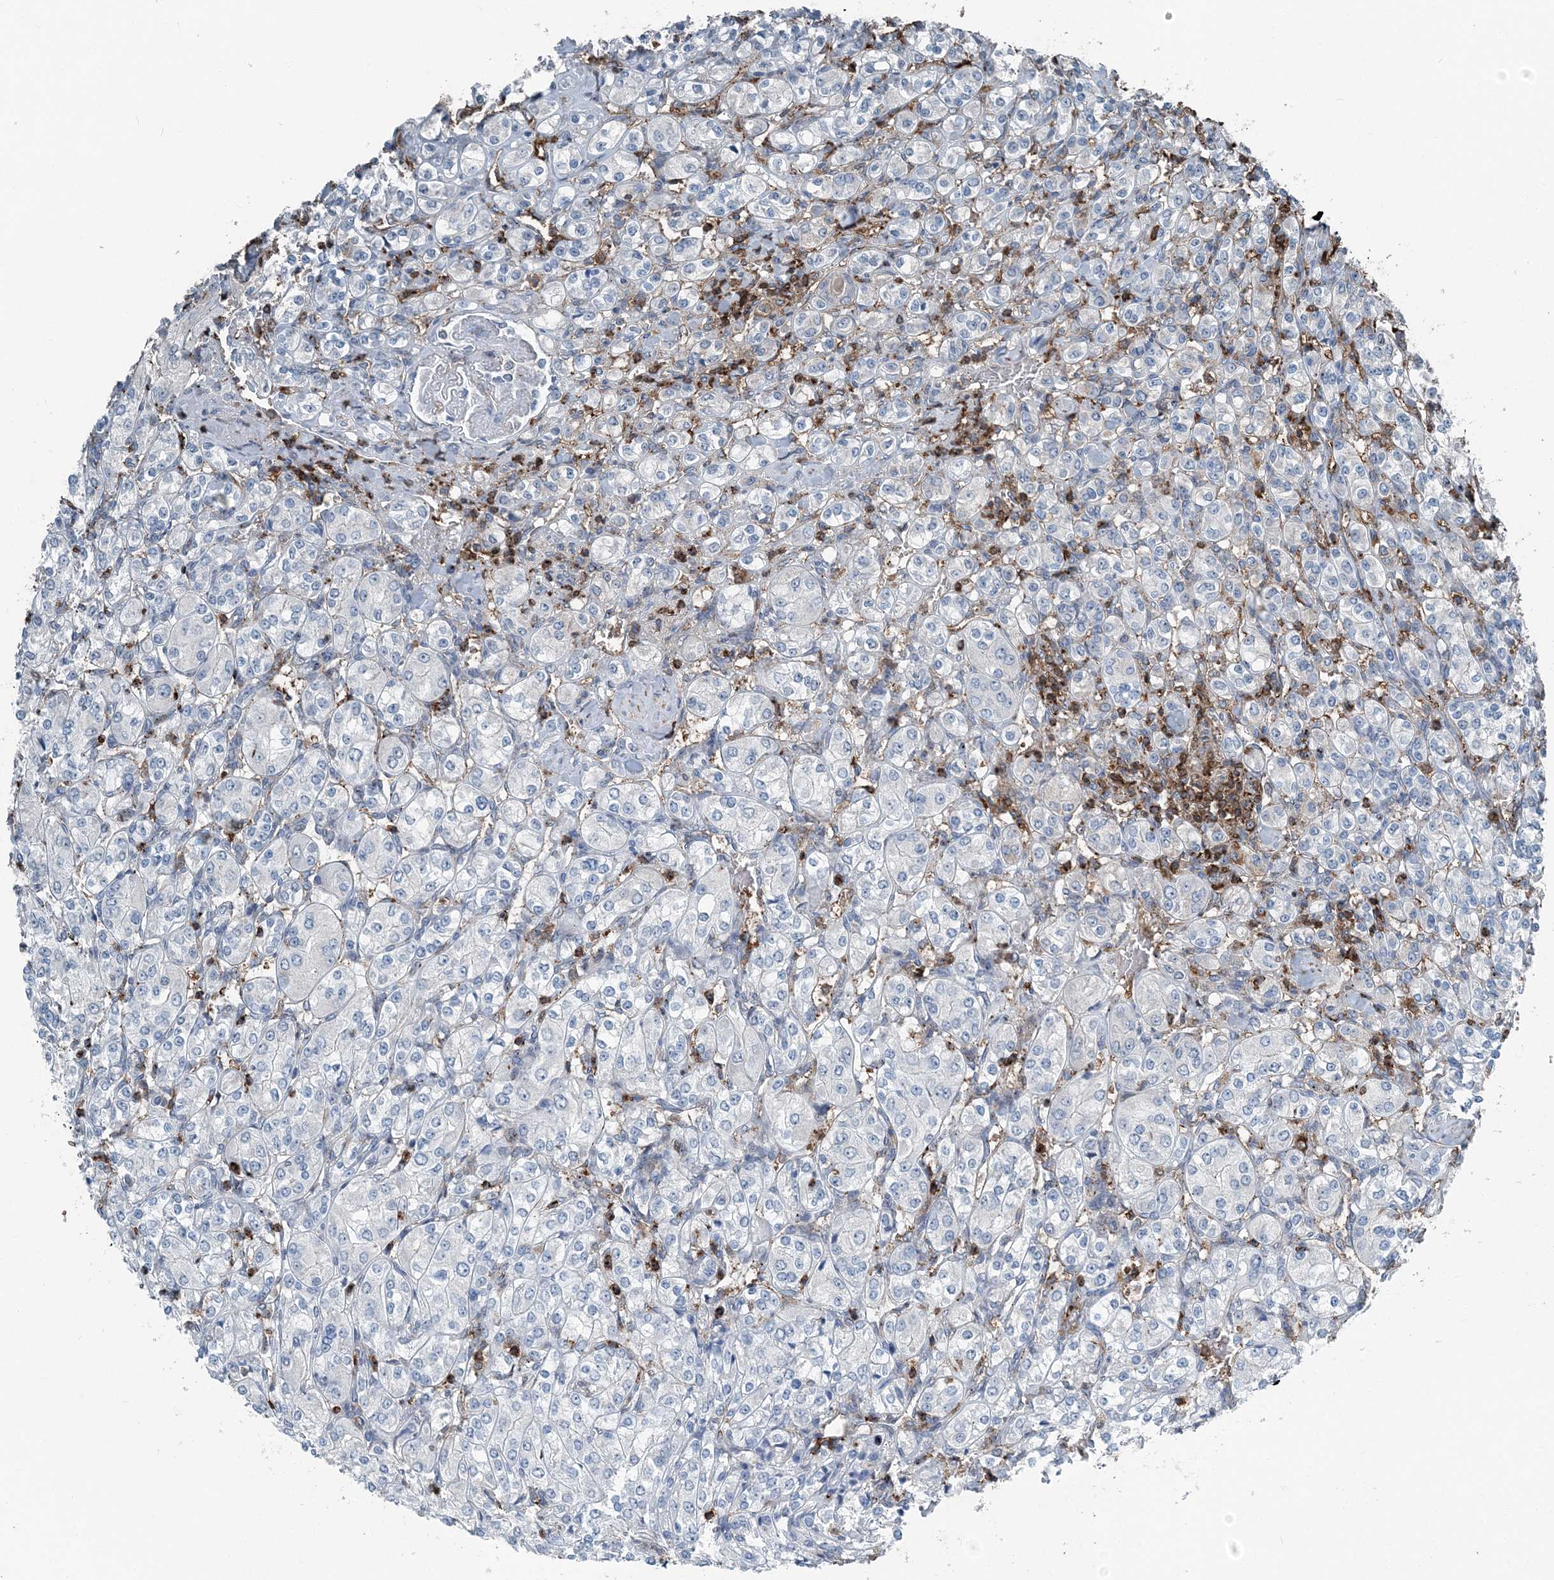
{"staining": {"intensity": "negative", "quantity": "none", "location": "none"}, "tissue": "renal cancer", "cell_type": "Tumor cells", "image_type": "cancer", "snomed": [{"axis": "morphology", "description": "Adenocarcinoma, NOS"}, {"axis": "topography", "description": "Kidney"}], "caption": "Renal cancer was stained to show a protein in brown. There is no significant positivity in tumor cells.", "gene": "CFL1", "patient": {"sex": "male", "age": 77}}